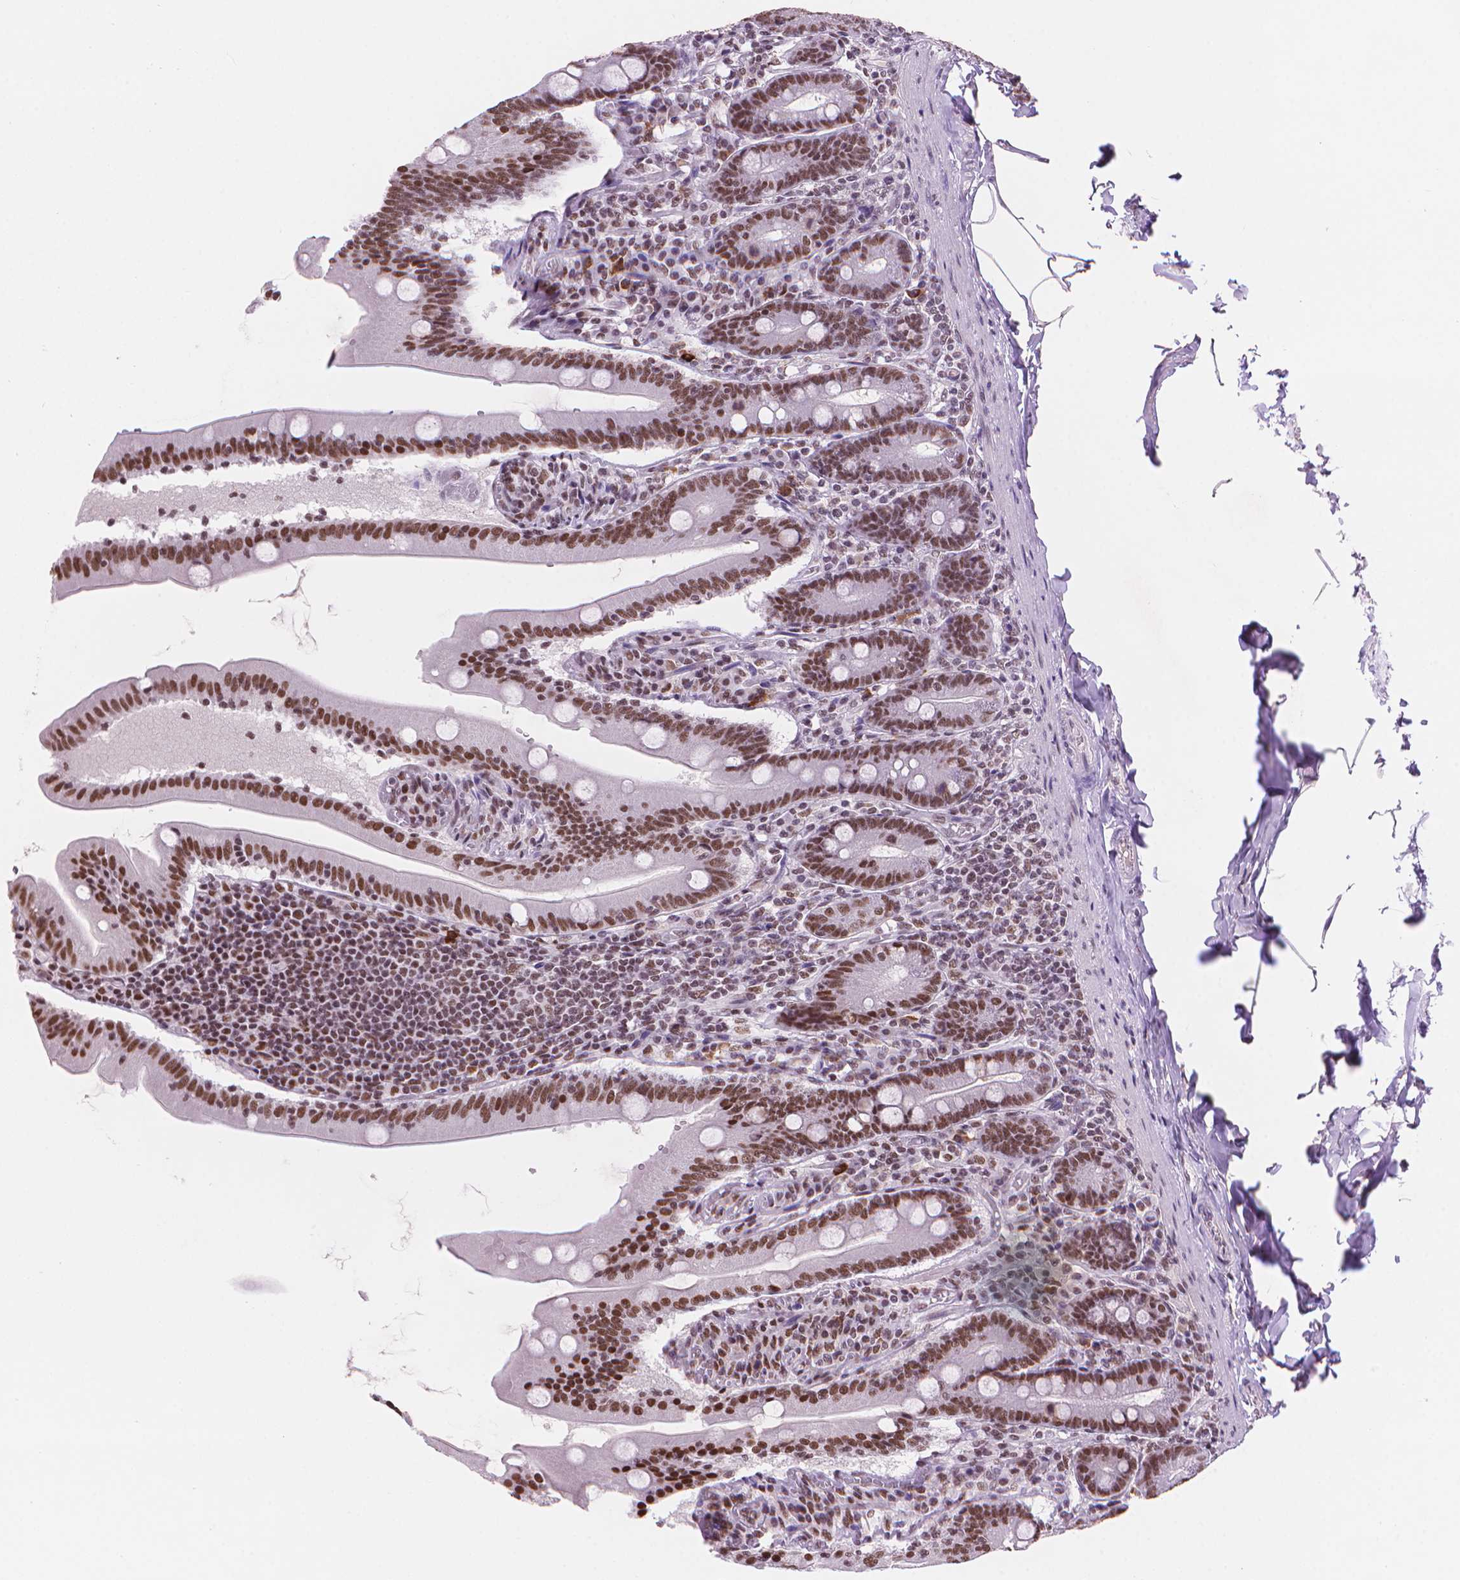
{"staining": {"intensity": "moderate", "quantity": ">75%", "location": "nuclear"}, "tissue": "small intestine", "cell_type": "Glandular cells", "image_type": "normal", "snomed": [{"axis": "morphology", "description": "Normal tissue, NOS"}, {"axis": "topography", "description": "Small intestine"}], "caption": "Immunohistochemical staining of unremarkable human small intestine exhibits >75% levels of moderate nuclear protein staining in about >75% of glandular cells. (DAB IHC, brown staining for protein, blue staining for nuclei).", "gene": "RPA4", "patient": {"sex": "male", "age": 37}}